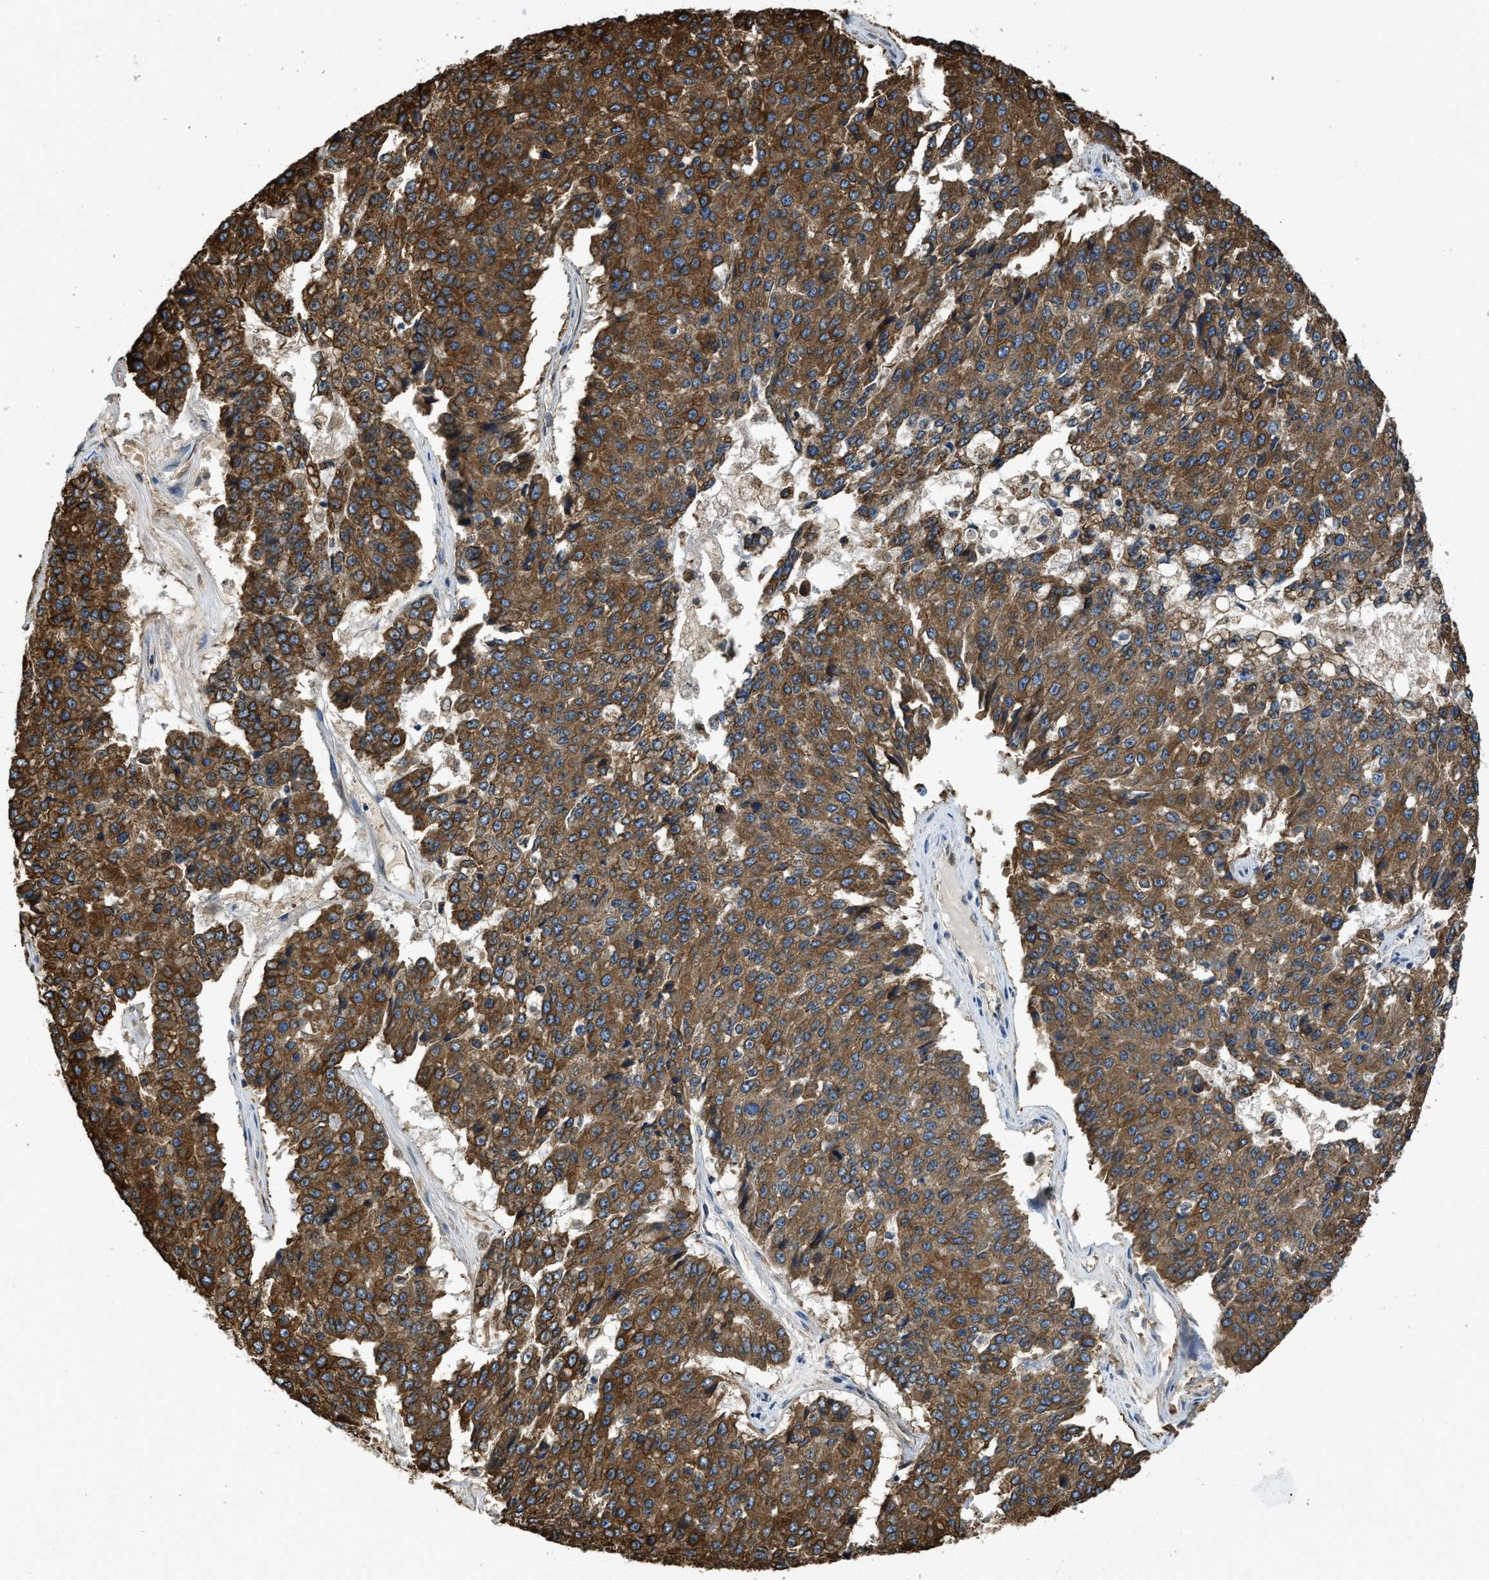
{"staining": {"intensity": "strong", "quantity": ">75%", "location": "cytoplasmic/membranous"}, "tissue": "pancreatic cancer", "cell_type": "Tumor cells", "image_type": "cancer", "snomed": [{"axis": "morphology", "description": "Adenocarcinoma, NOS"}, {"axis": "topography", "description": "Pancreas"}], "caption": "Brown immunohistochemical staining in human pancreatic cancer (adenocarcinoma) reveals strong cytoplasmic/membranous expression in about >75% of tumor cells.", "gene": "BCAP31", "patient": {"sex": "male", "age": 50}}